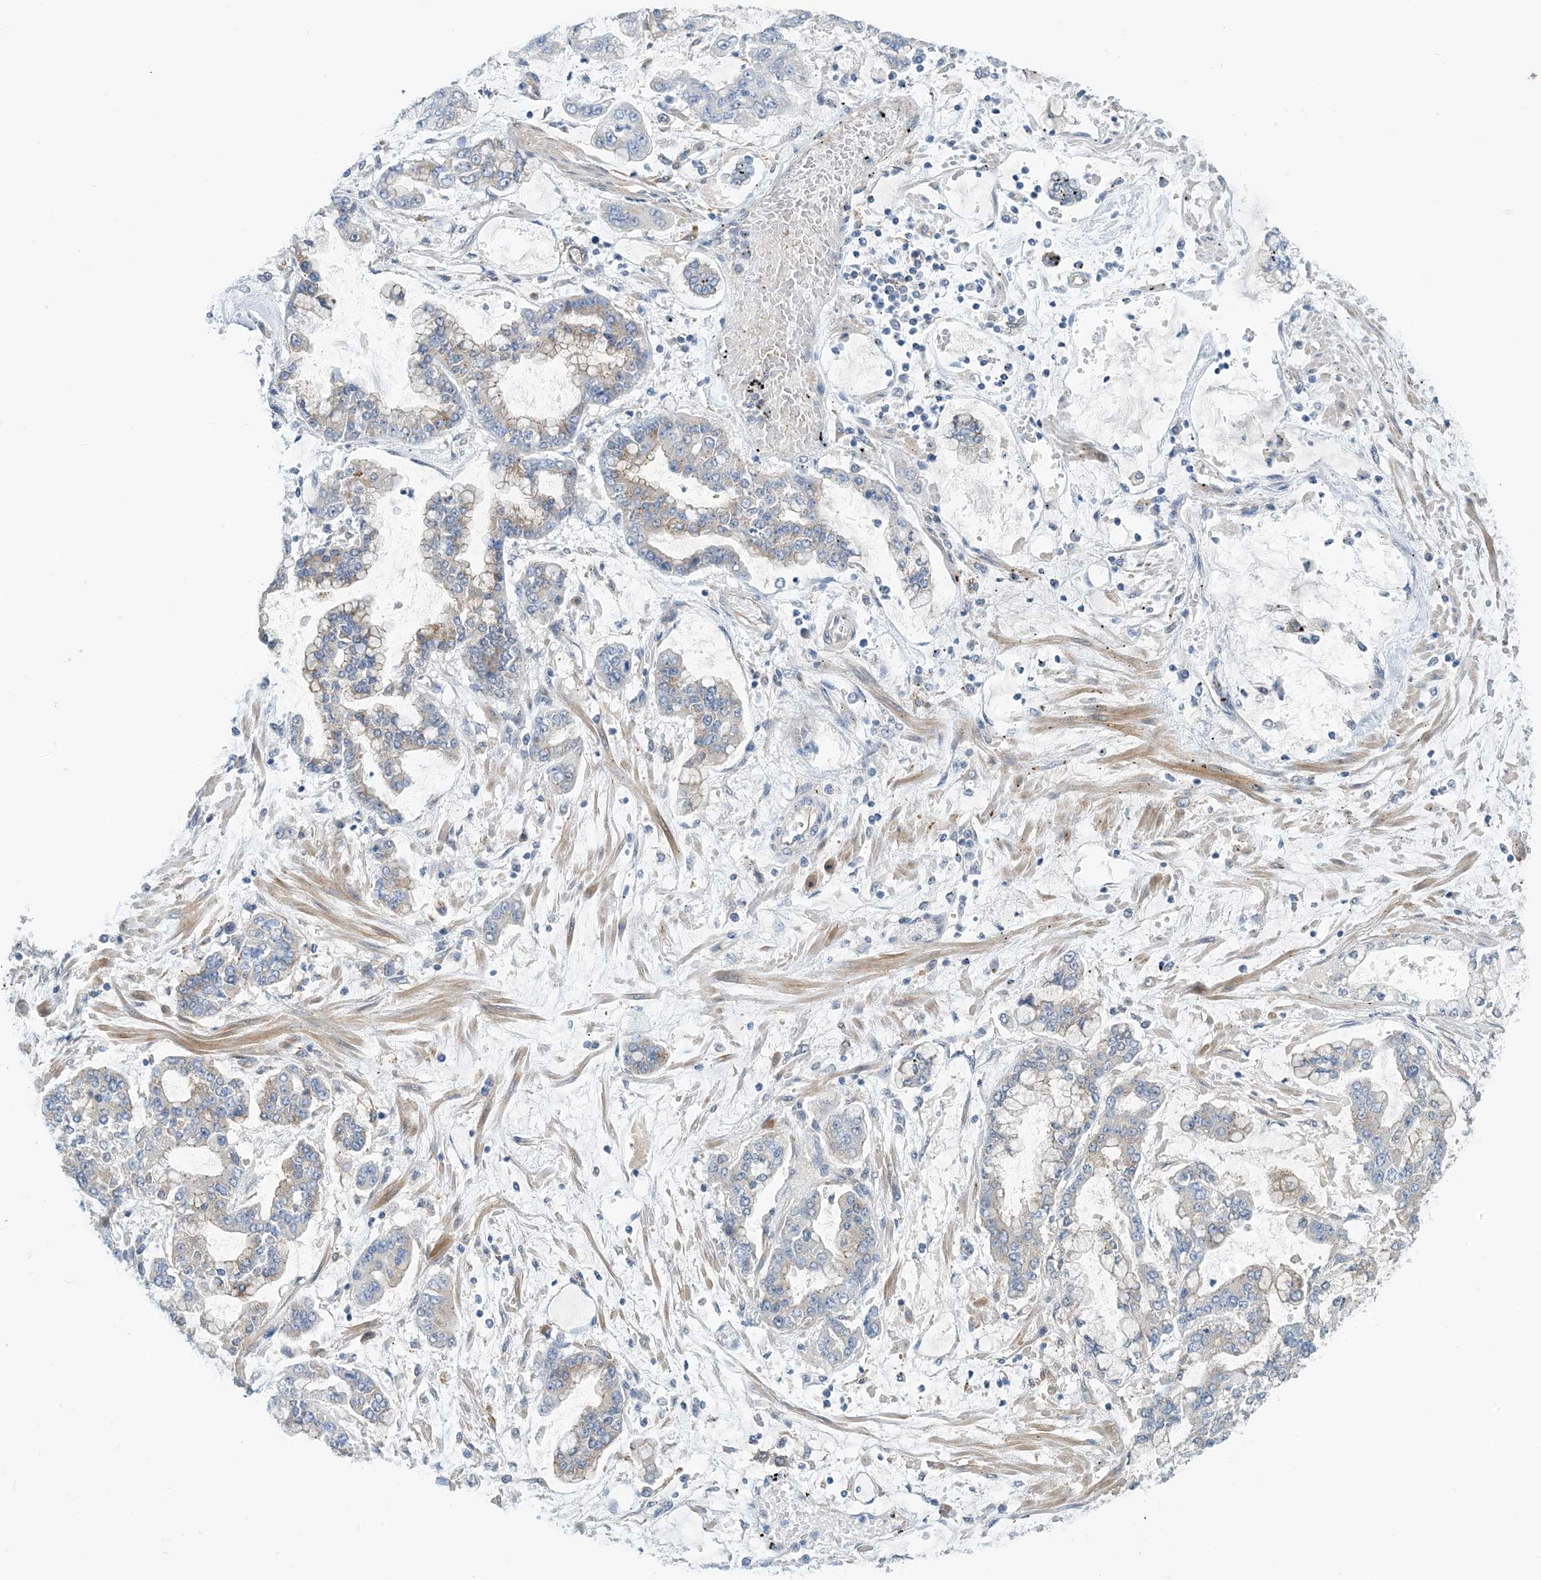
{"staining": {"intensity": "weak", "quantity": "<25%", "location": "cytoplasmic/membranous"}, "tissue": "stomach cancer", "cell_type": "Tumor cells", "image_type": "cancer", "snomed": [{"axis": "morphology", "description": "Normal tissue, NOS"}, {"axis": "morphology", "description": "Adenocarcinoma, NOS"}, {"axis": "topography", "description": "Stomach, upper"}, {"axis": "topography", "description": "Stomach"}], "caption": "The photomicrograph displays no significant positivity in tumor cells of stomach cancer.", "gene": "EIF2A", "patient": {"sex": "male", "age": 76}}